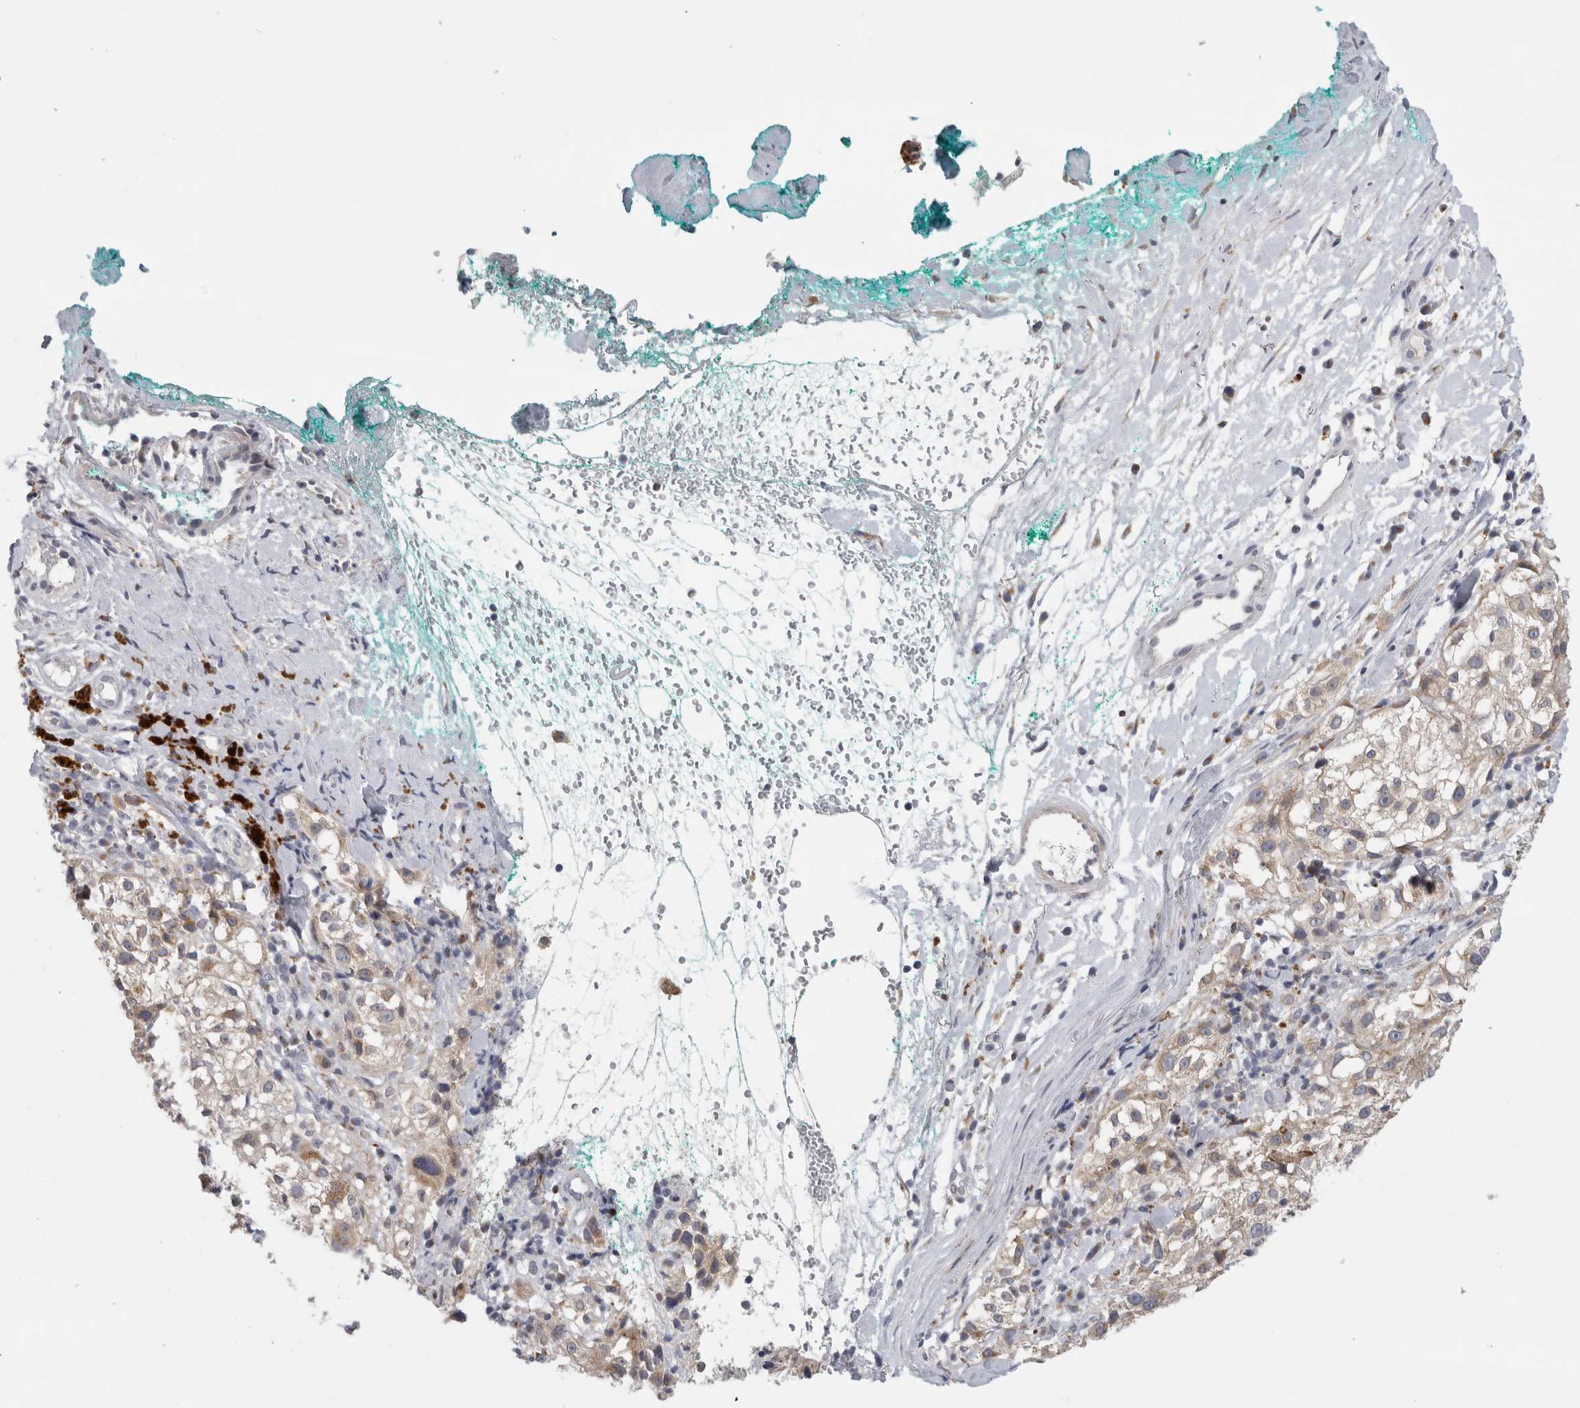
{"staining": {"intensity": "moderate", "quantity": ">75%", "location": "cytoplasmic/membranous"}, "tissue": "melanoma", "cell_type": "Tumor cells", "image_type": "cancer", "snomed": [{"axis": "morphology", "description": "Necrosis, NOS"}, {"axis": "morphology", "description": "Malignant melanoma, NOS"}, {"axis": "topography", "description": "Skin"}], "caption": "This is an image of immunohistochemistry staining of malignant melanoma, which shows moderate staining in the cytoplasmic/membranous of tumor cells.", "gene": "MGAT1", "patient": {"sex": "female", "age": 87}}